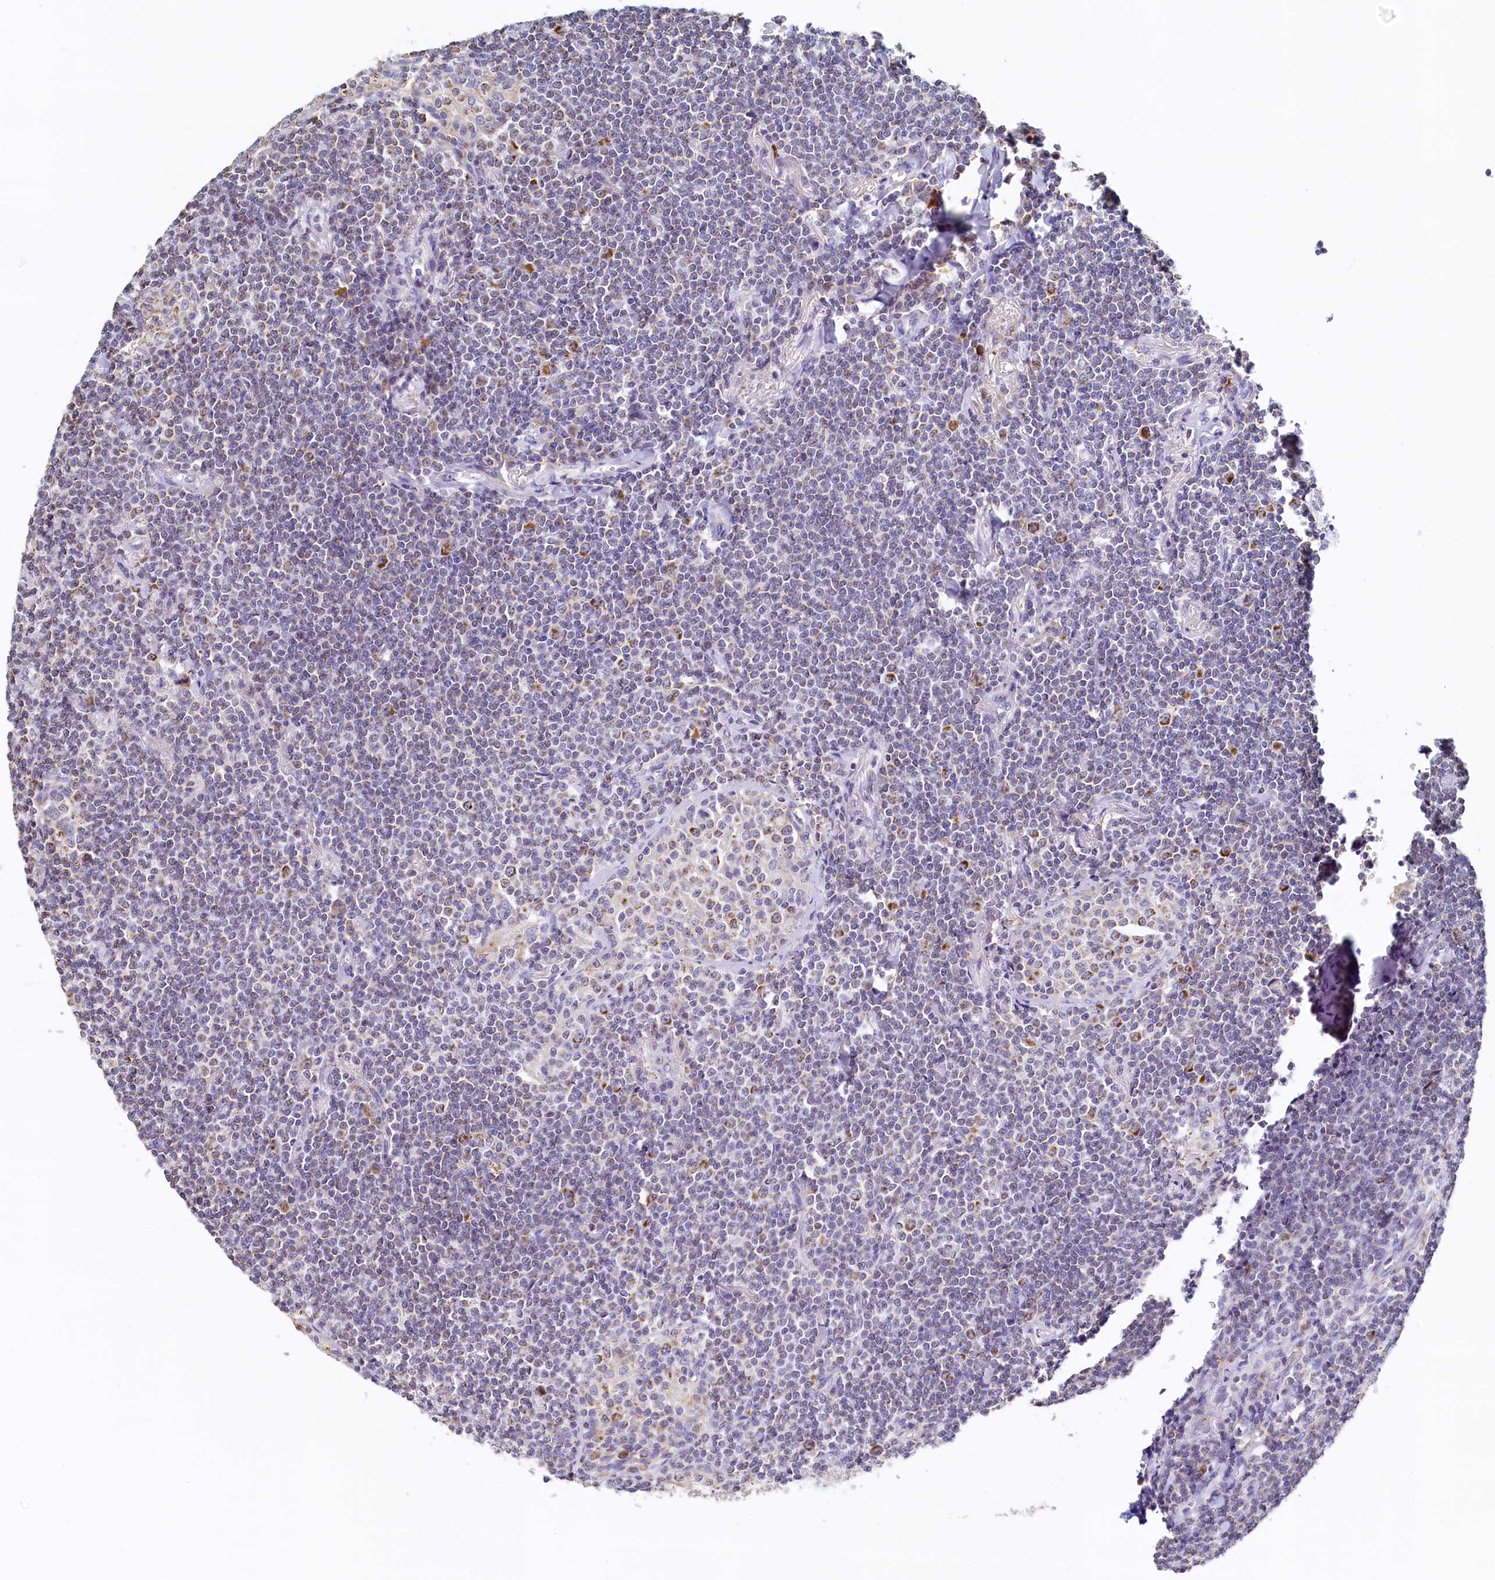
{"staining": {"intensity": "moderate", "quantity": "<25%", "location": "cytoplasmic/membranous"}, "tissue": "lymphoma", "cell_type": "Tumor cells", "image_type": "cancer", "snomed": [{"axis": "morphology", "description": "Malignant lymphoma, non-Hodgkin's type, Low grade"}, {"axis": "topography", "description": "Lung"}], "caption": "Malignant lymphoma, non-Hodgkin's type (low-grade) stained with a protein marker shows moderate staining in tumor cells.", "gene": "POC1A", "patient": {"sex": "female", "age": 71}}